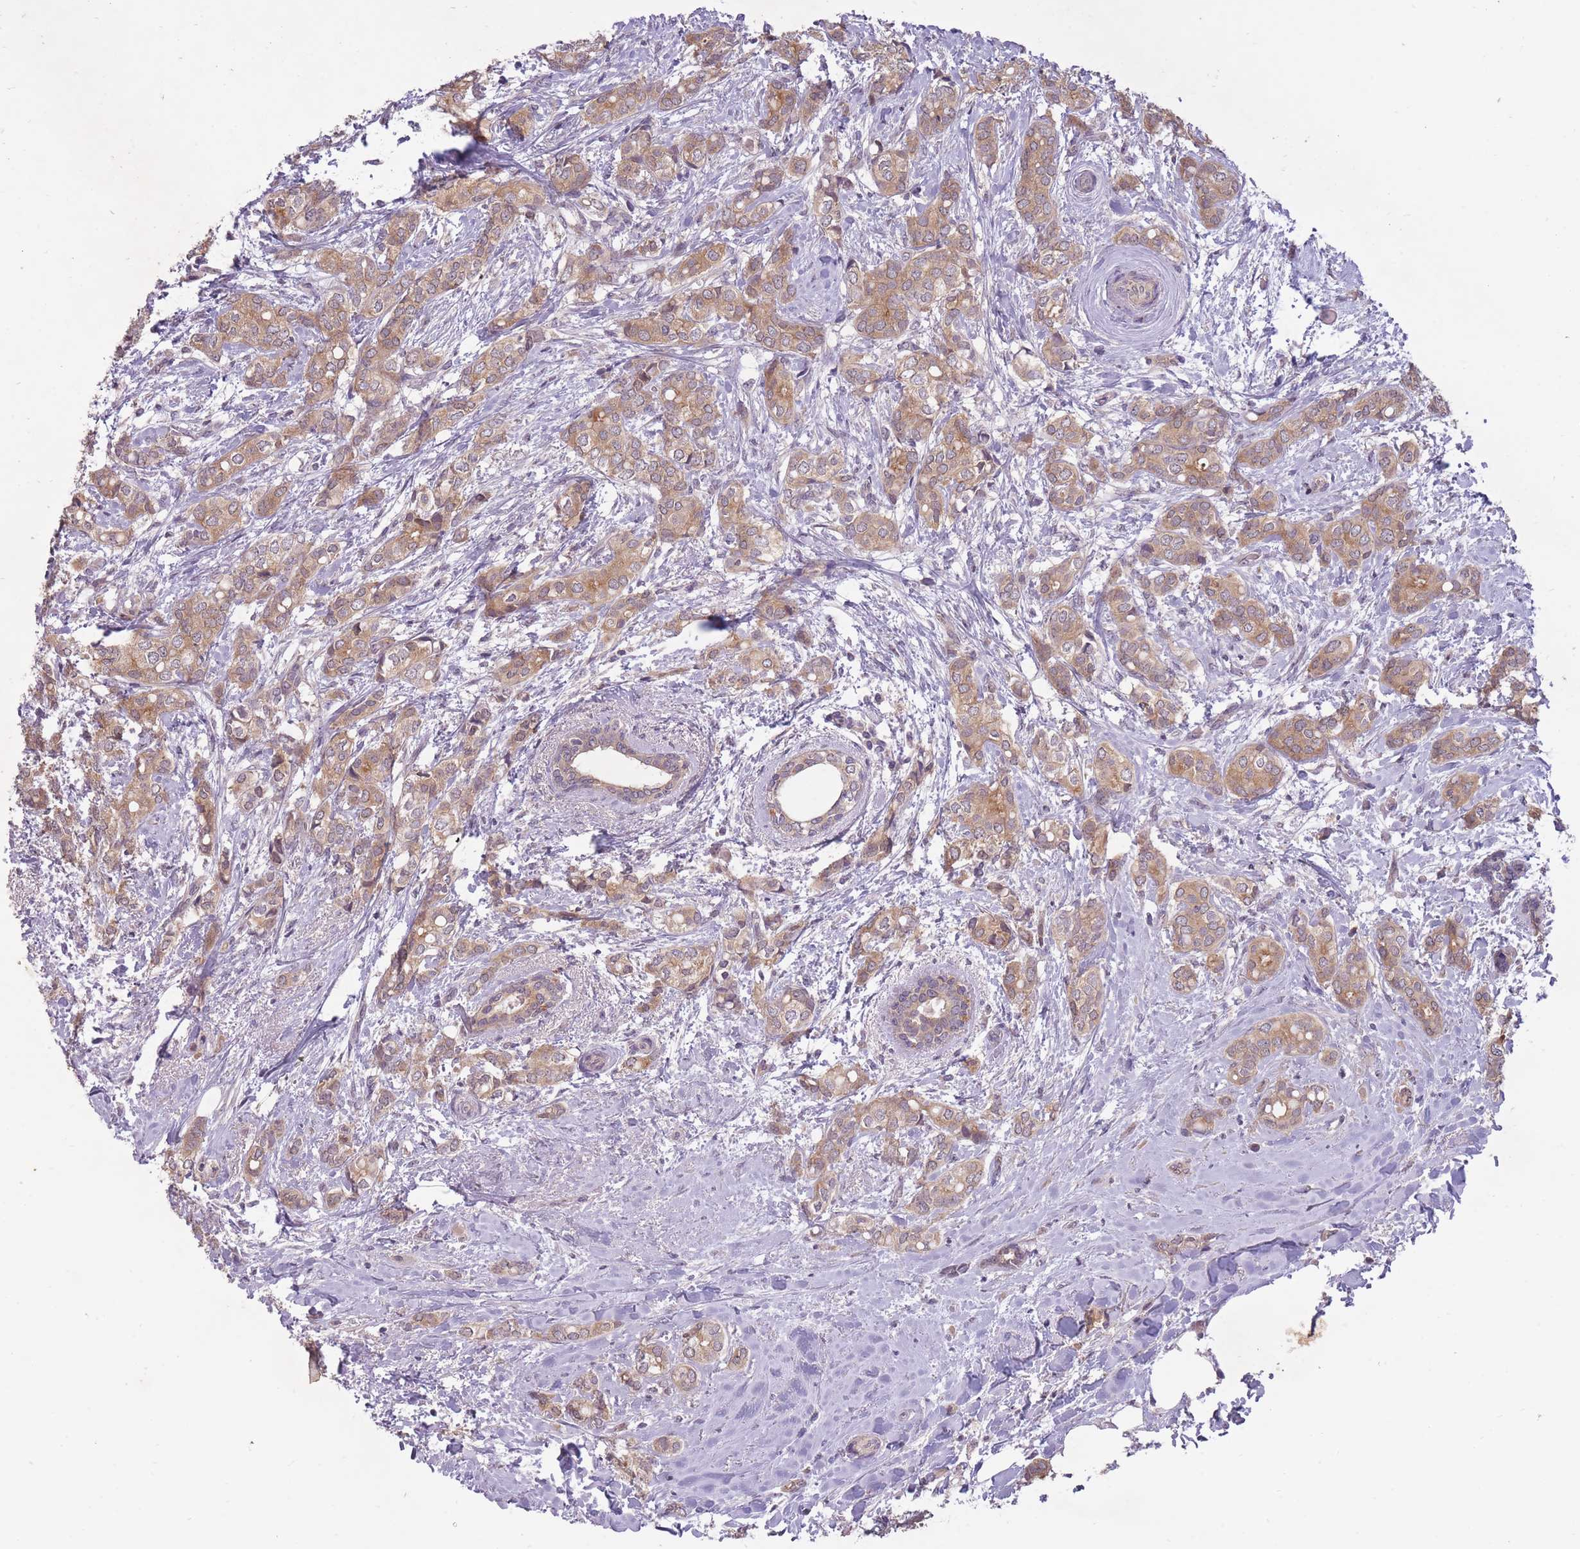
{"staining": {"intensity": "weak", "quantity": ">75%", "location": "cytoplasmic/membranous"}, "tissue": "breast cancer", "cell_type": "Tumor cells", "image_type": "cancer", "snomed": [{"axis": "morphology", "description": "Duct carcinoma"}, {"axis": "topography", "description": "Breast"}], "caption": "Breast invasive ductal carcinoma stained with a protein marker displays weak staining in tumor cells.", "gene": "LRATD2", "patient": {"sex": "female", "age": 73}}